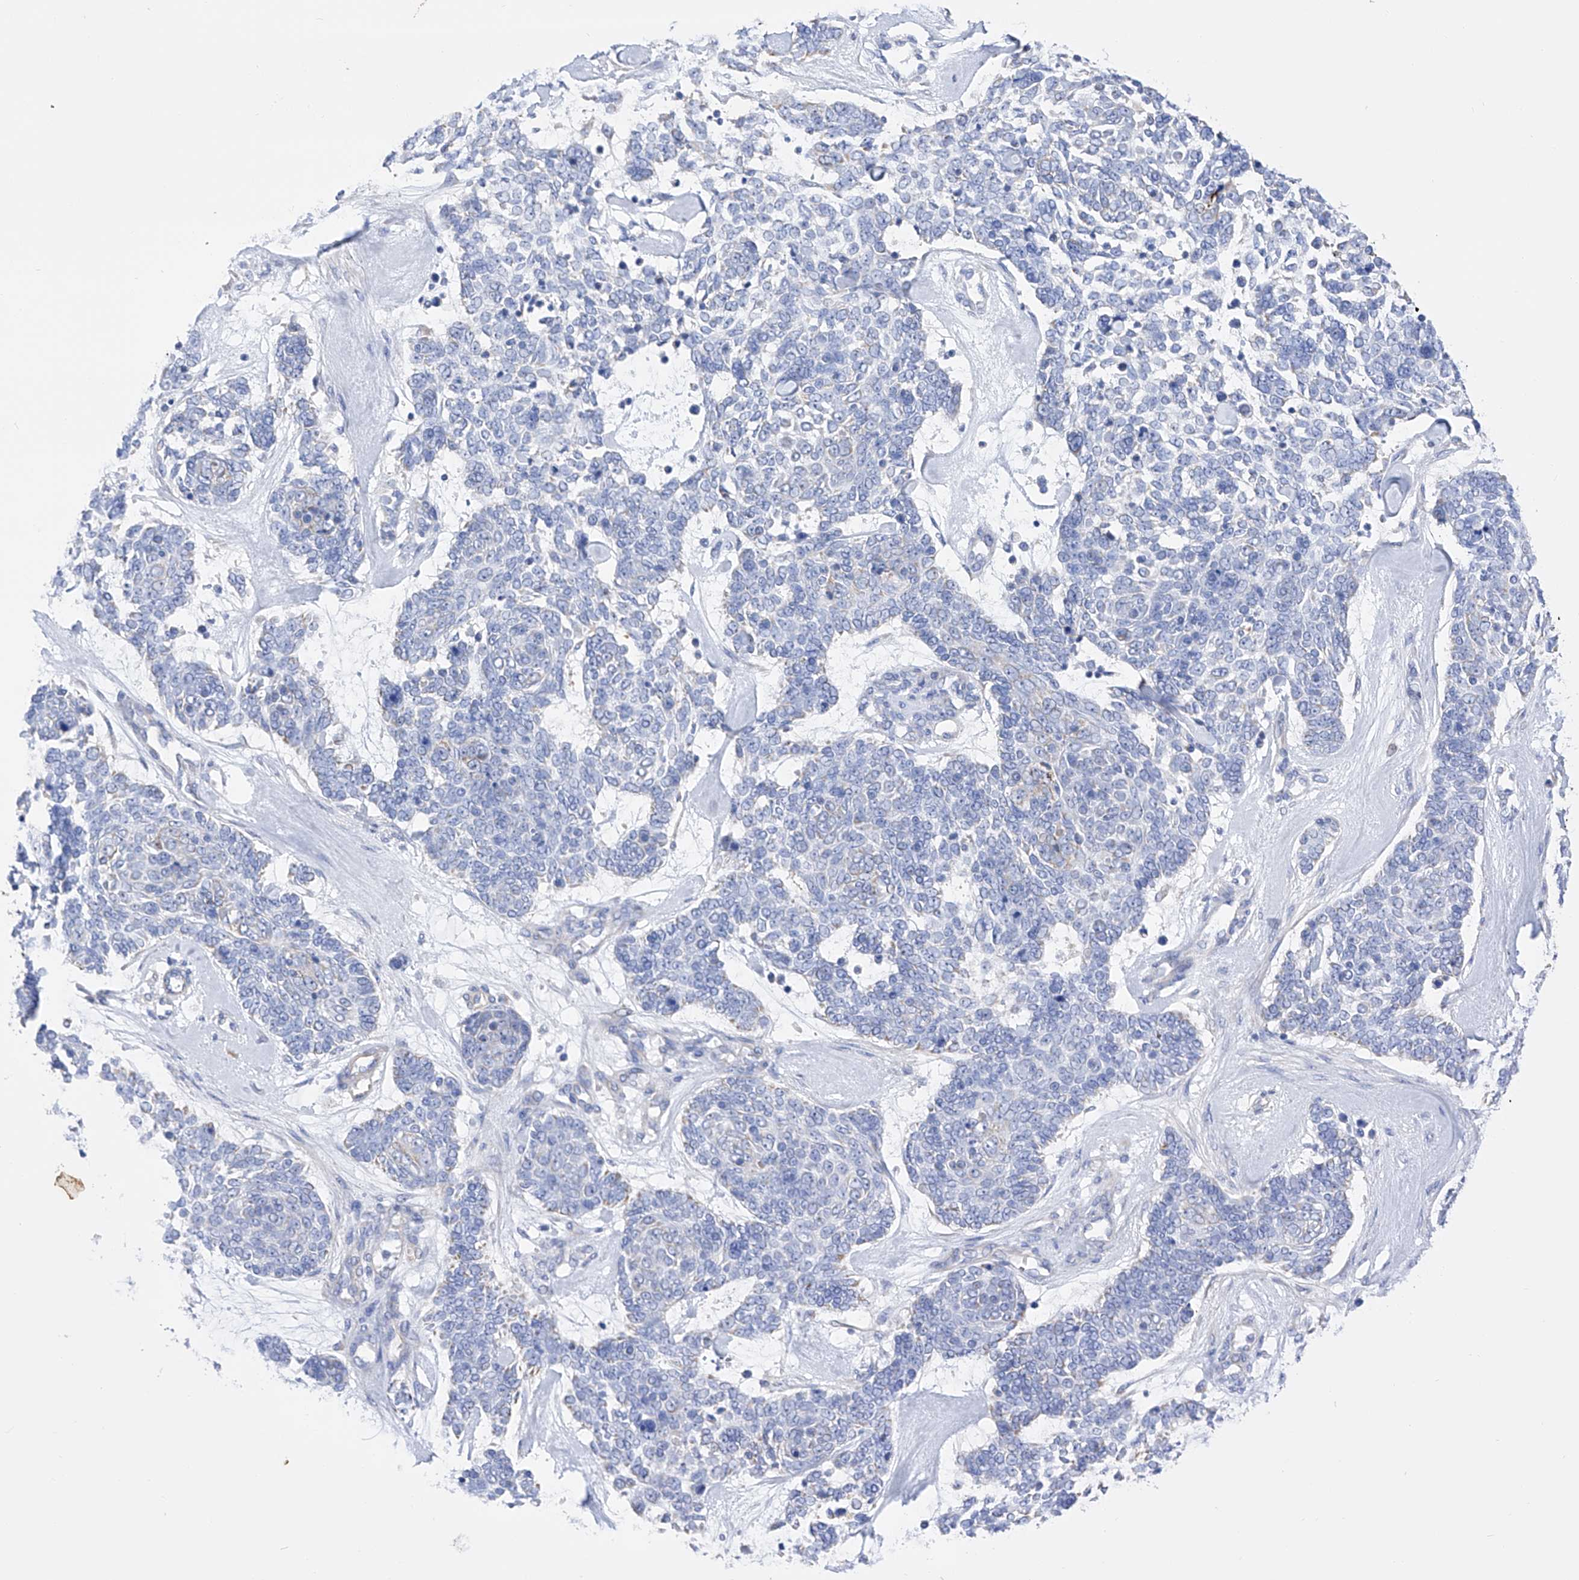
{"staining": {"intensity": "negative", "quantity": "none", "location": "none"}, "tissue": "skin cancer", "cell_type": "Tumor cells", "image_type": "cancer", "snomed": [{"axis": "morphology", "description": "Basal cell carcinoma"}, {"axis": "topography", "description": "Skin"}], "caption": "IHC of human skin cancer demonstrates no staining in tumor cells.", "gene": "FLG", "patient": {"sex": "female", "age": 81}}